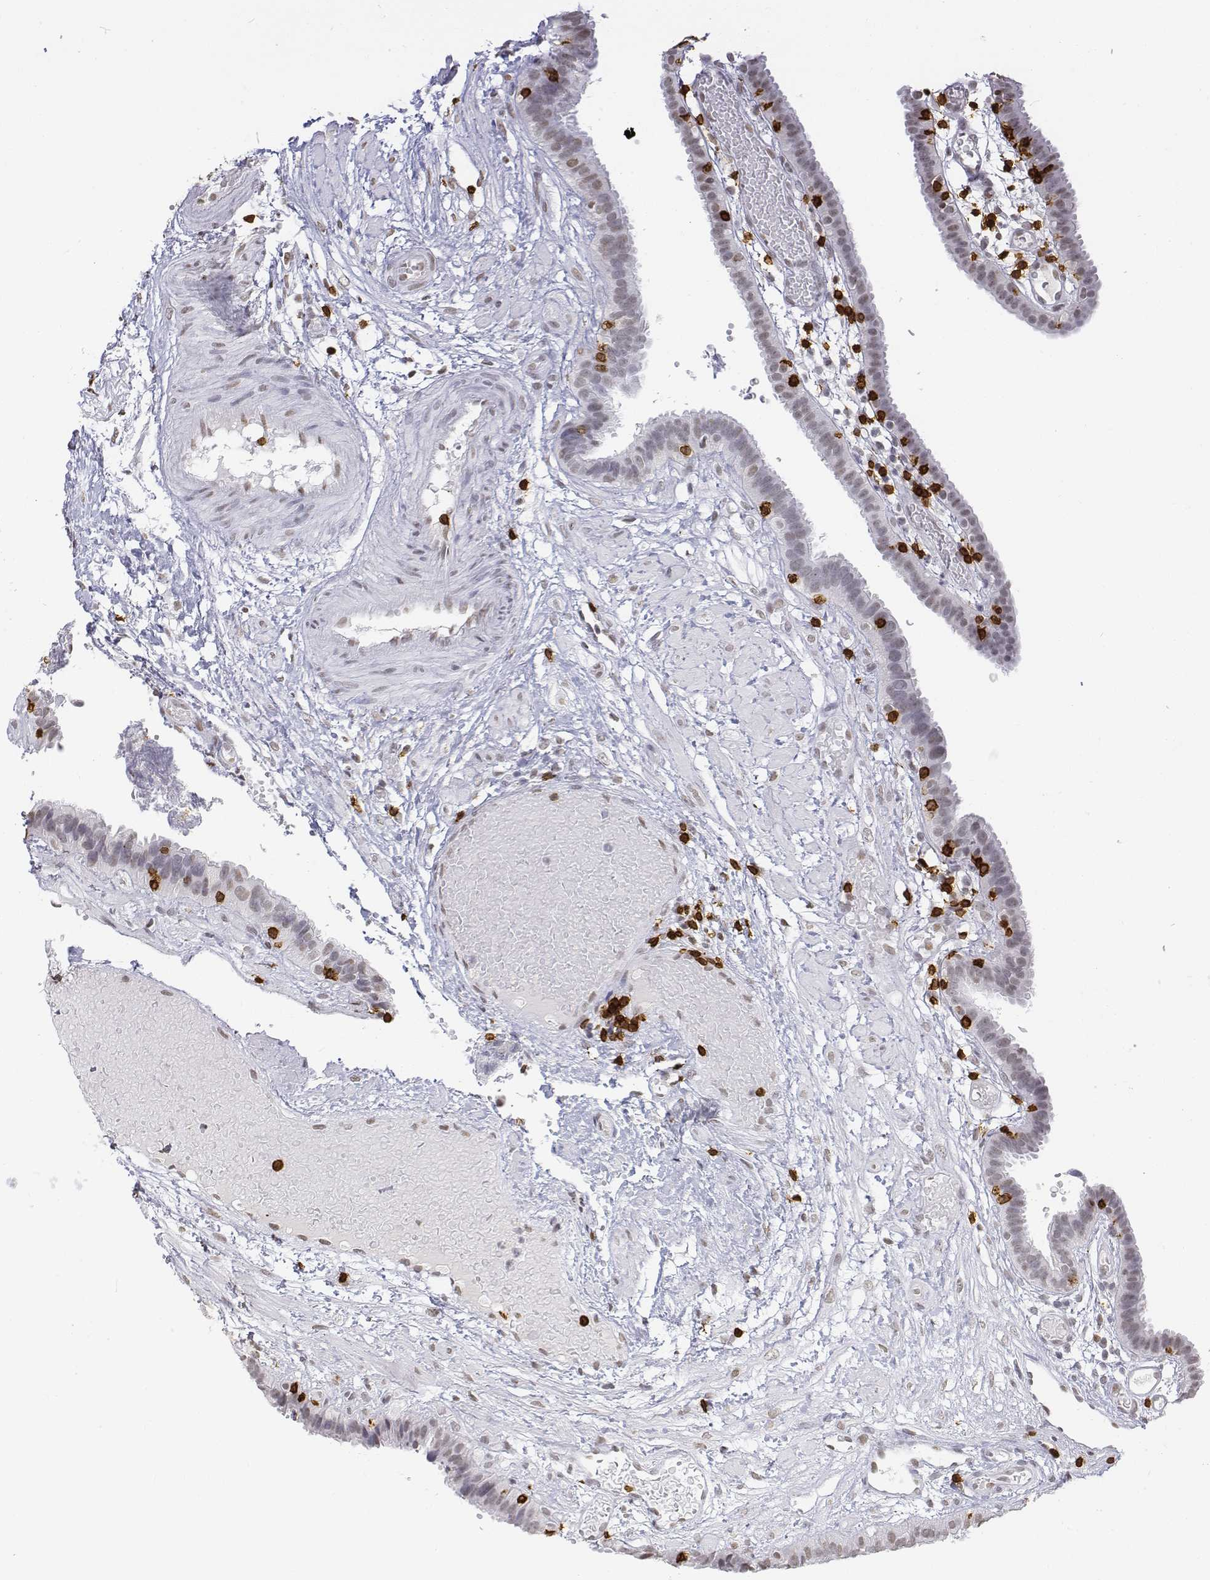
{"staining": {"intensity": "negative", "quantity": "none", "location": "none"}, "tissue": "fallopian tube", "cell_type": "Glandular cells", "image_type": "normal", "snomed": [{"axis": "morphology", "description": "Normal tissue, NOS"}, {"axis": "topography", "description": "Fallopian tube"}], "caption": "Photomicrograph shows no protein staining in glandular cells of unremarkable fallopian tube. (Immunohistochemistry (ihc), brightfield microscopy, high magnification).", "gene": "CD3E", "patient": {"sex": "female", "age": 37}}